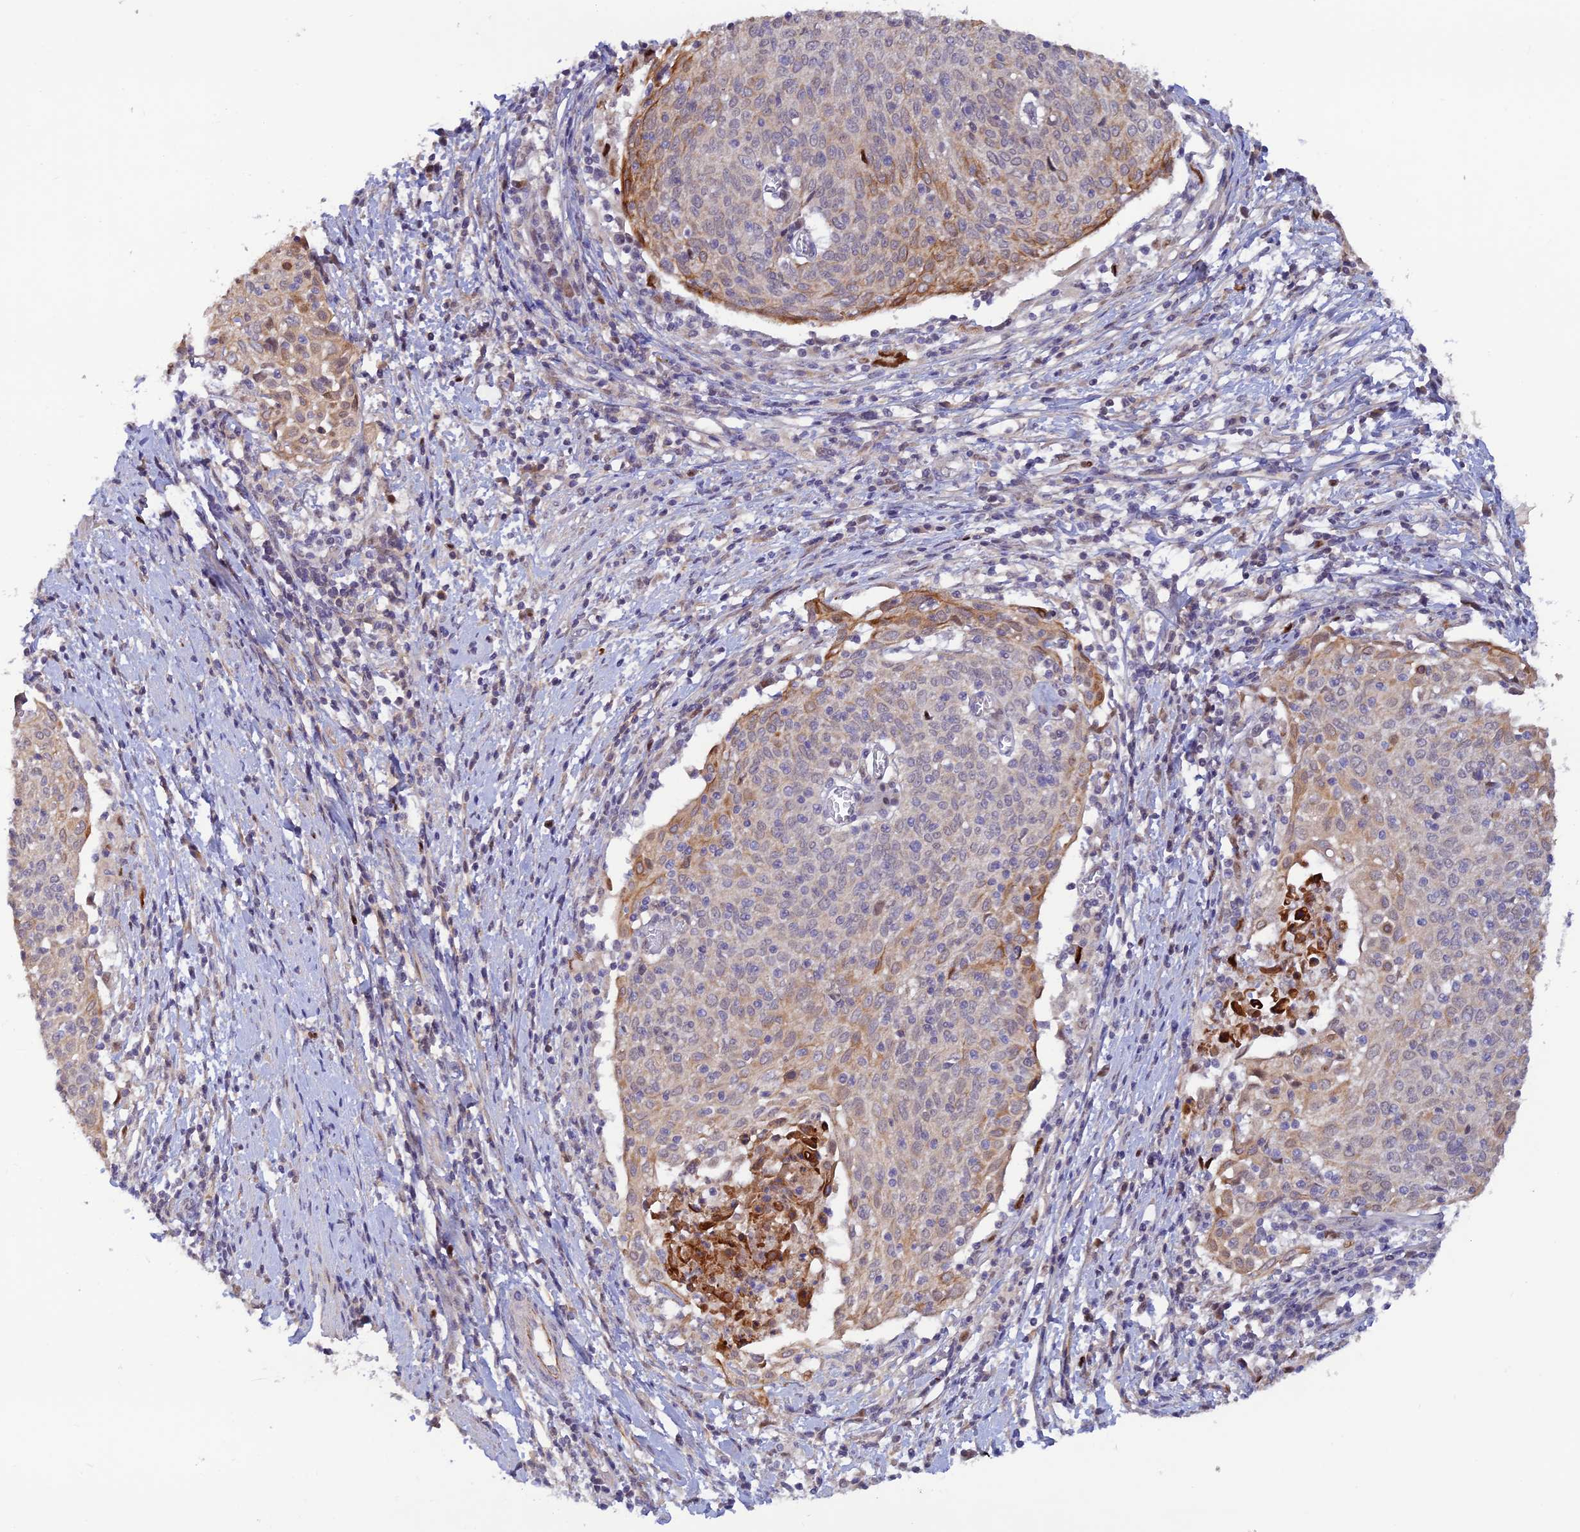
{"staining": {"intensity": "moderate", "quantity": "<25%", "location": "cytoplasmic/membranous"}, "tissue": "cervical cancer", "cell_type": "Tumor cells", "image_type": "cancer", "snomed": [{"axis": "morphology", "description": "Squamous cell carcinoma, NOS"}, {"axis": "topography", "description": "Cervix"}], "caption": "Cervical cancer stained for a protein (brown) displays moderate cytoplasmic/membranous positive staining in approximately <25% of tumor cells.", "gene": "FASTKD5", "patient": {"sex": "female", "age": 52}}